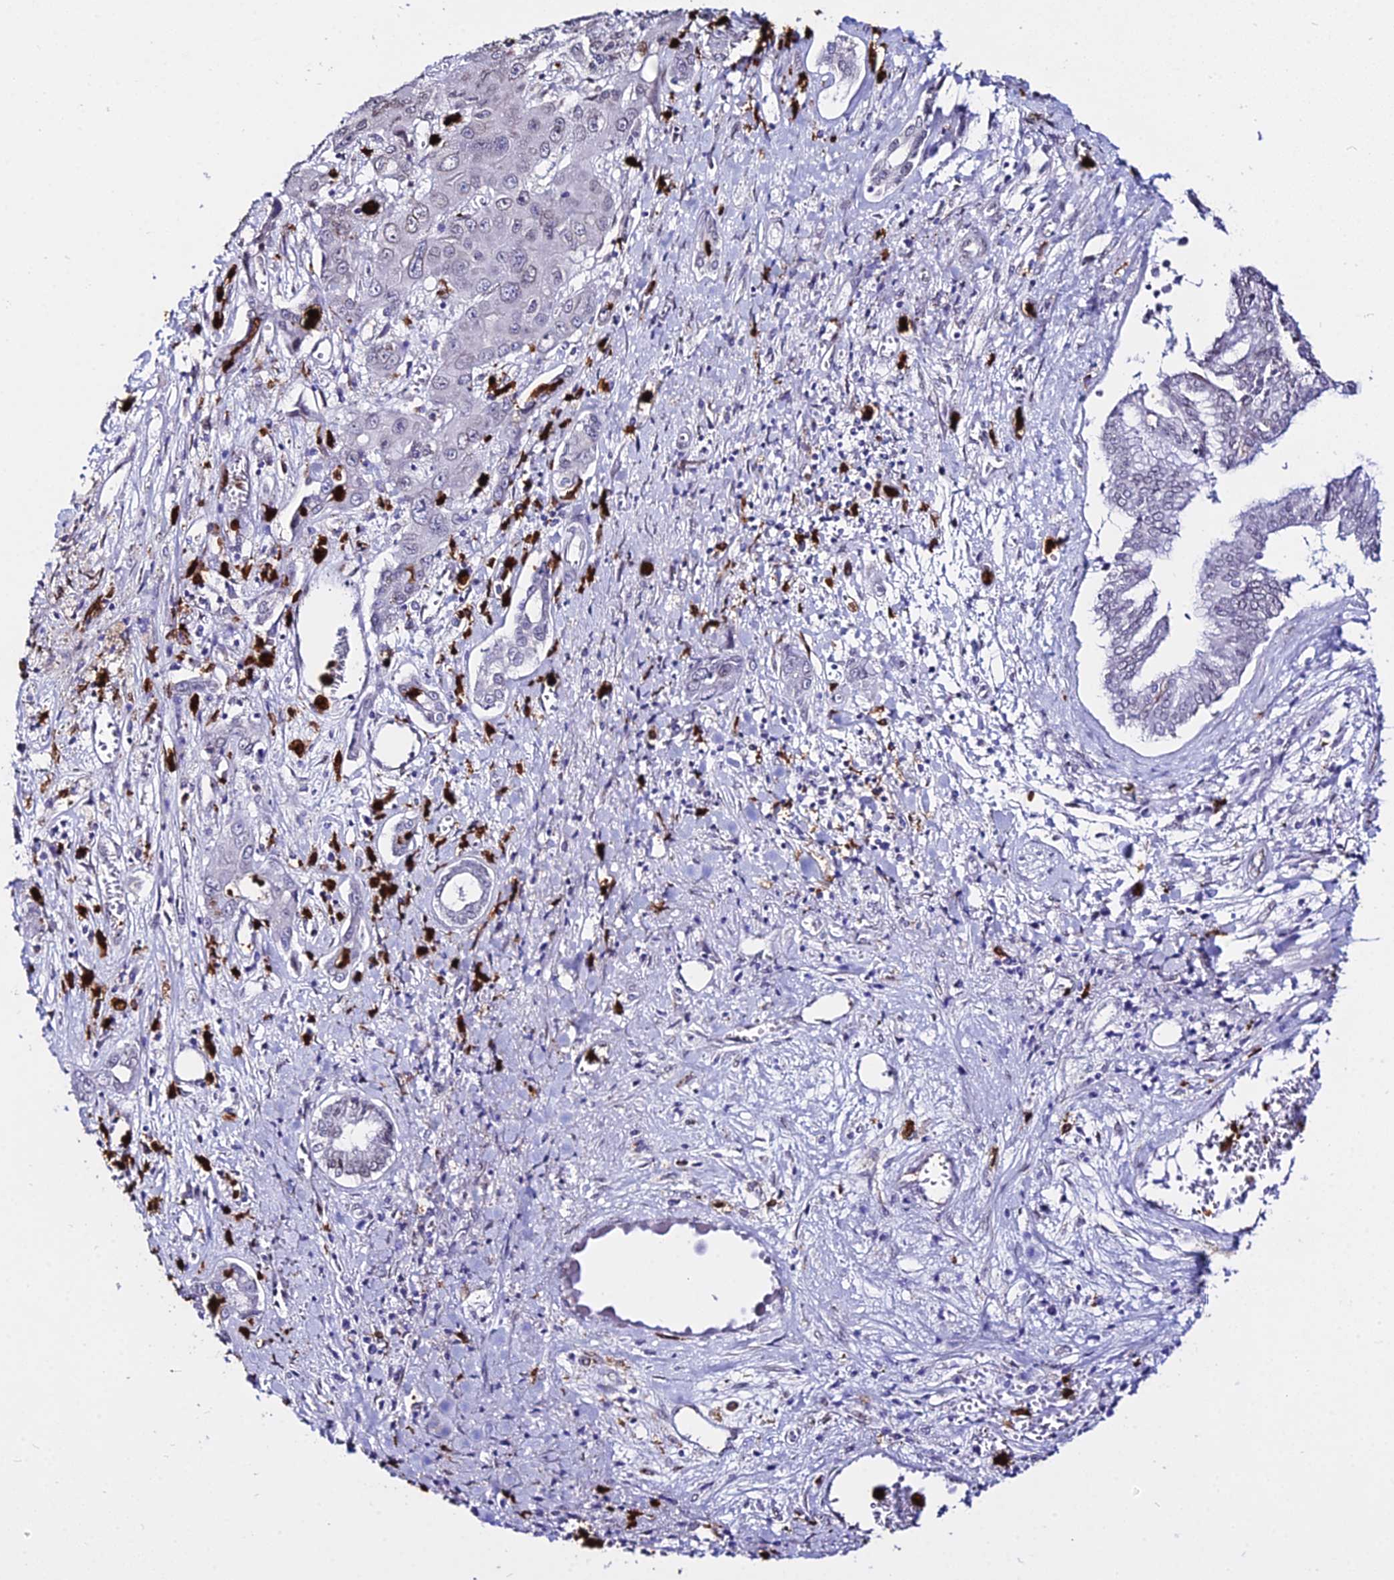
{"staining": {"intensity": "weak", "quantity": "25%-75%", "location": "nuclear"}, "tissue": "liver cancer", "cell_type": "Tumor cells", "image_type": "cancer", "snomed": [{"axis": "morphology", "description": "Cholangiocarcinoma"}, {"axis": "topography", "description": "Liver"}], "caption": "Protein expression analysis of human cholangiocarcinoma (liver) reveals weak nuclear expression in about 25%-75% of tumor cells.", "gene": "MCM10", "patient": {"sex": "male", "age": 67}}